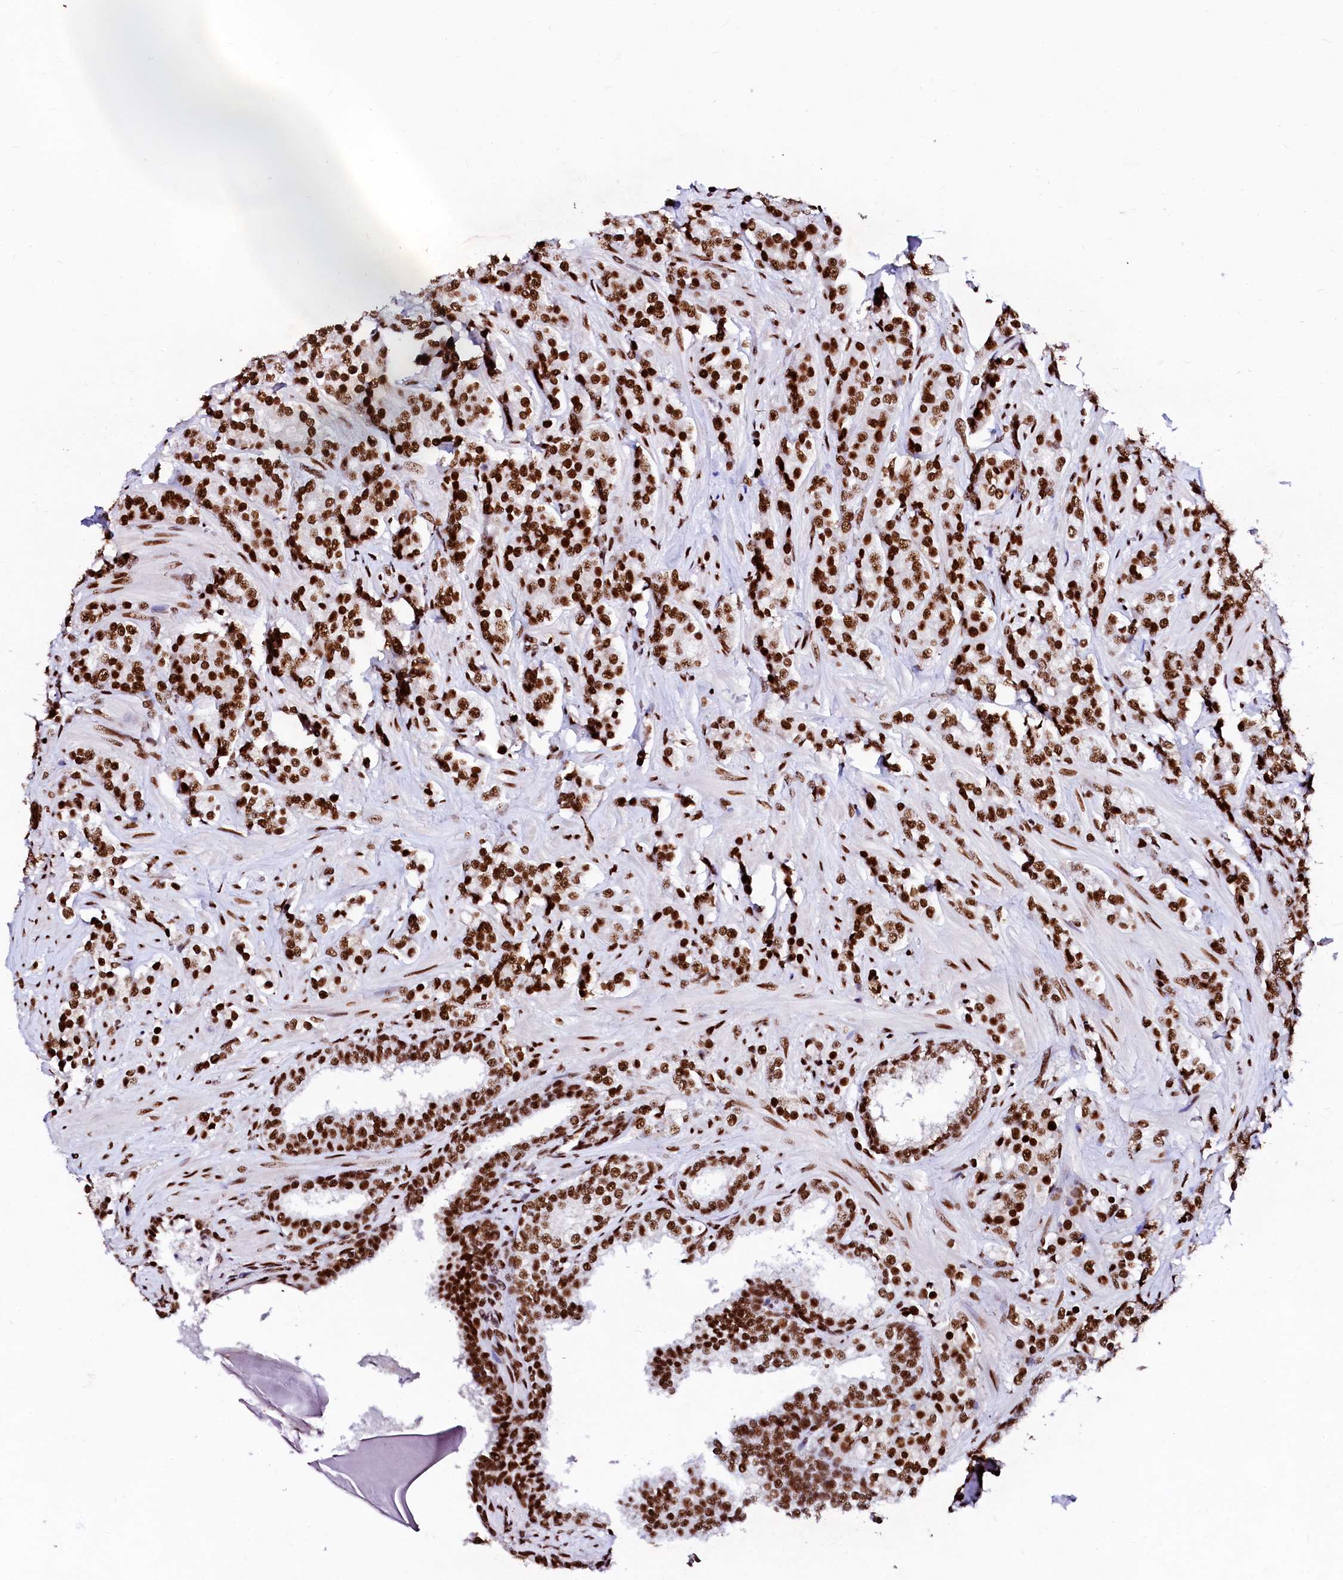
{"staining": {"intensity": "strong", "quantity": ">75%", "location": "nuclear"}, "tissue": "prostate cancer", "cell_type": "Tumor cells", "image_type": "cancer", "snomed": [{"axis": "morphology", "description": "Adenocarcinoma, High grade"}, {"axis": "topography", "description": "Prostate"}], "caption": "Protein expression analysis of human high-grade adenocarcinoma (prostate) reveals strong nuclear expression in approximately >75% of tumor cells. (IHC, brightfield microscopy, high magnification).", "gene": "CPSF6", "patient": {"sex": "male", "age": 62}}